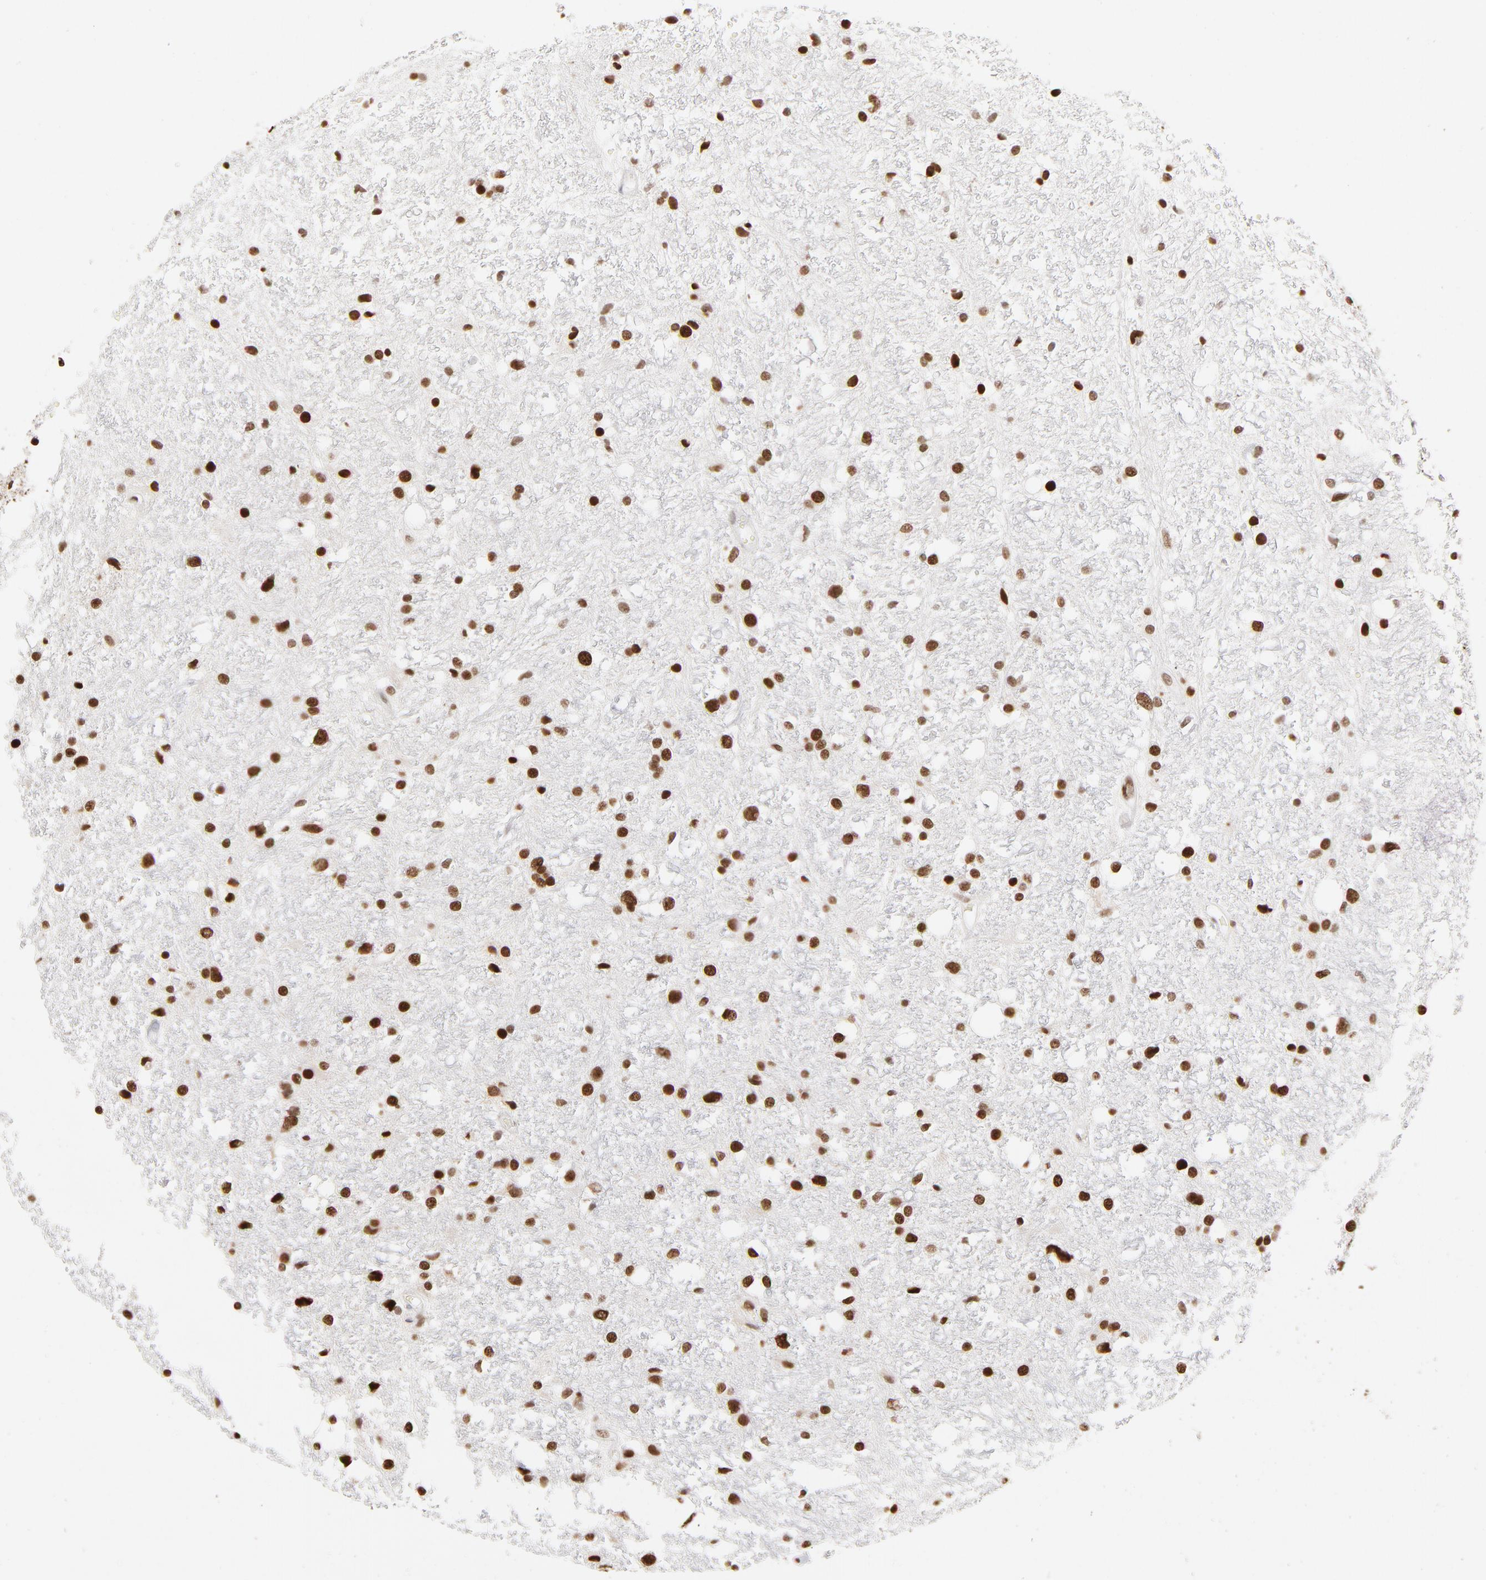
{"staining": {"intensity": "strong", "quantity": ">75%", "location": "nuclear"}, "tissue": "glioma", "cell_type": "Tumor cells", "image_type": "cancer", "snomed": [{"axis": "morphology", "description": "Glioma, malignant, High grade"}, {"axis": "topography", "description": "Brain"}], "caption": "Immunohistochemical staining of glioma demonstrates high levels of strong nuclear positivity in about >75% of tumor cells.", "gene": "PARP1", "patient": {"sex": "female", "age": 59}}